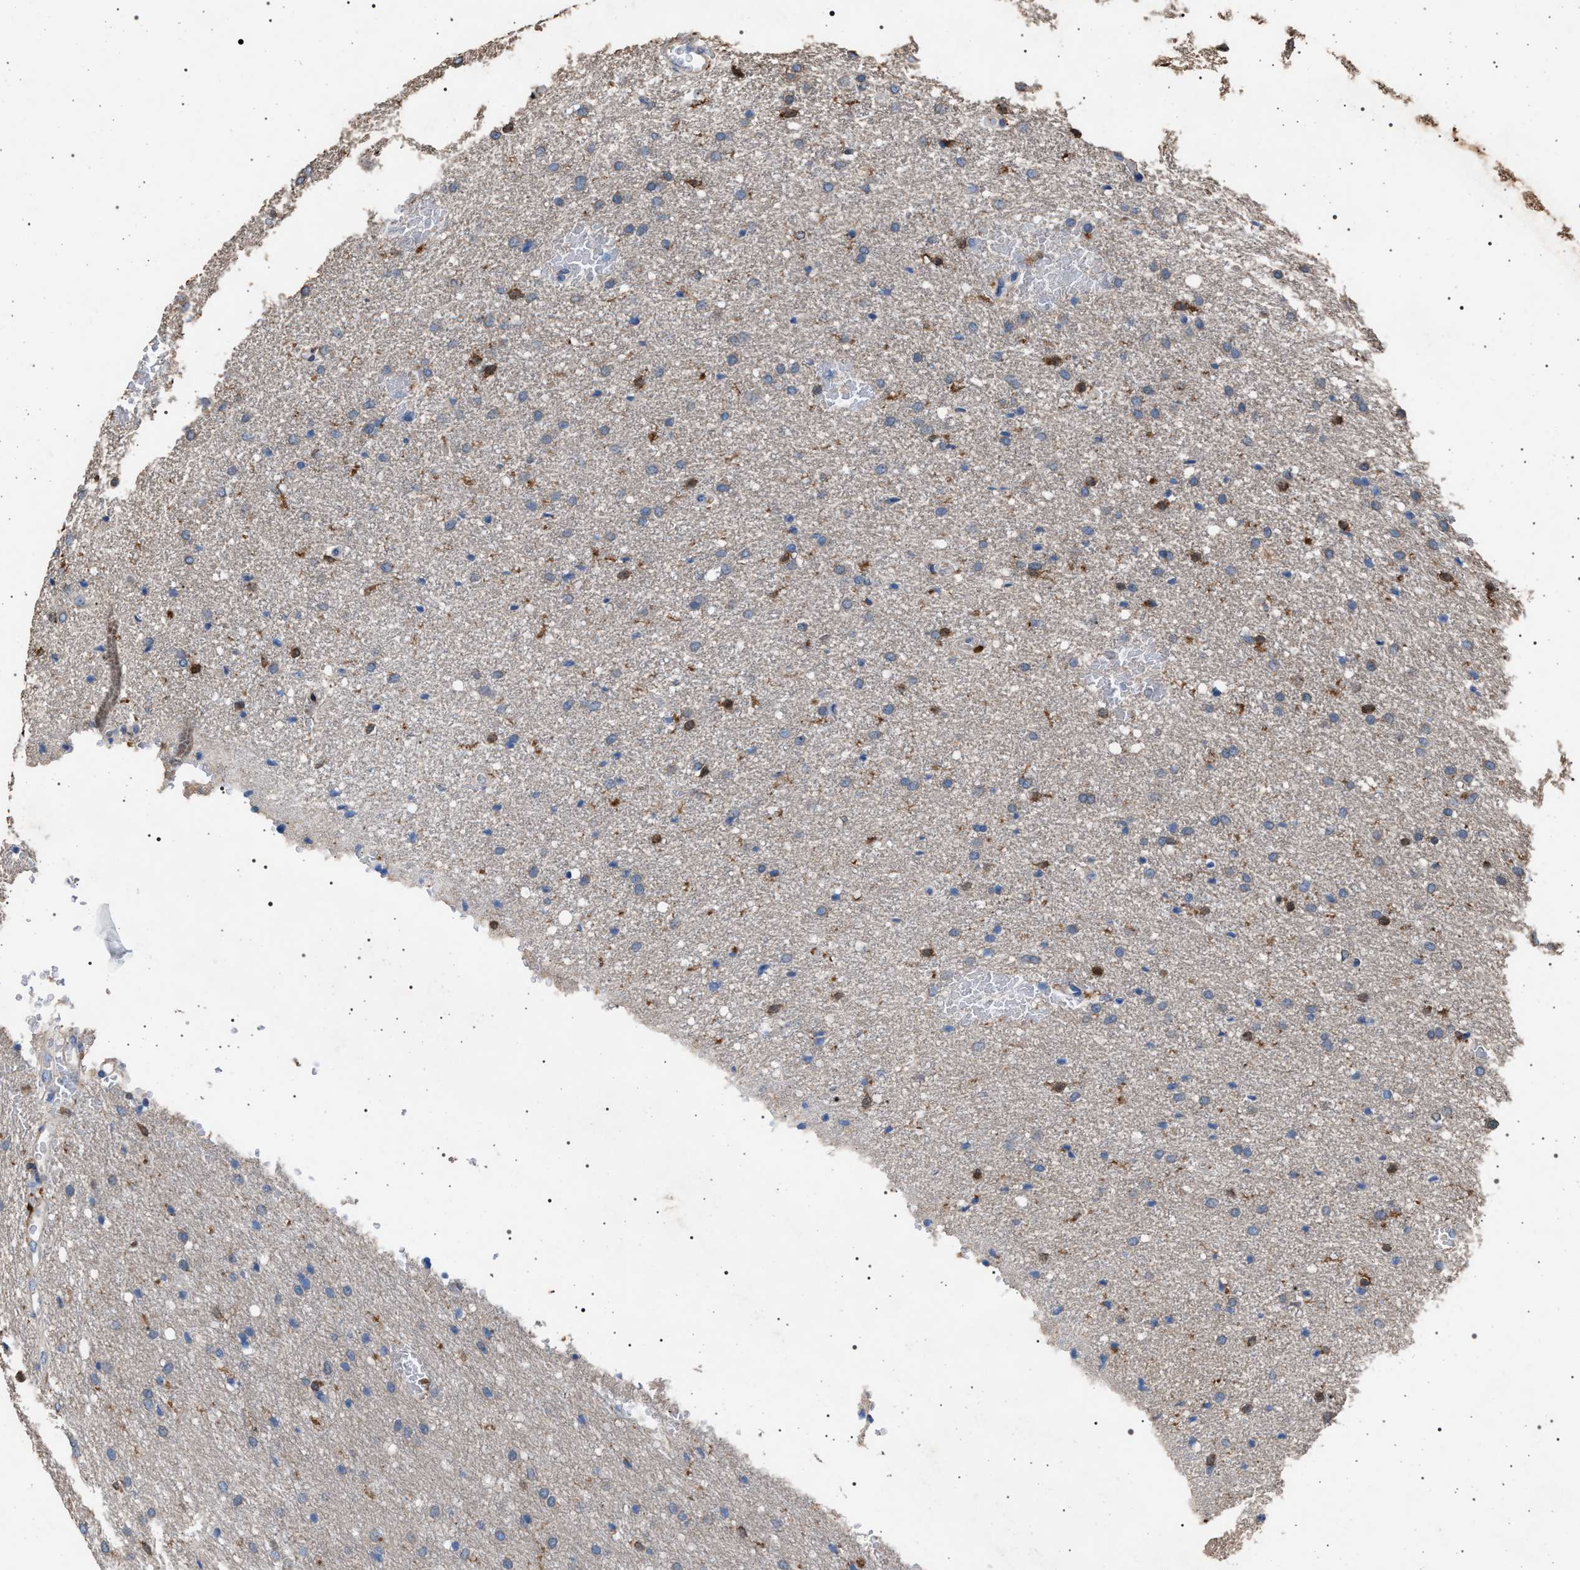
{"staining": {"intensity": "moderate", "quantity": "<25%", "location": "cytoplasmic/membranous"}, "tissue": "glioma", "cell_type": "Tumor cells", "image_type": "cancer", "snomed": [{"axis": "morphology", "description": "Glioma, malignant, Low grade"}, {"axis": "topography", "description": "Brain"}], "caption": "This image displays immunohistochemistry staining of low-grade glioma (malignant), with low moderate cytoplasmic/membranous staining in about <25% of tumor cells.", "gene": "SMAP2", "patient": {"sex": "female", "age": 37}}